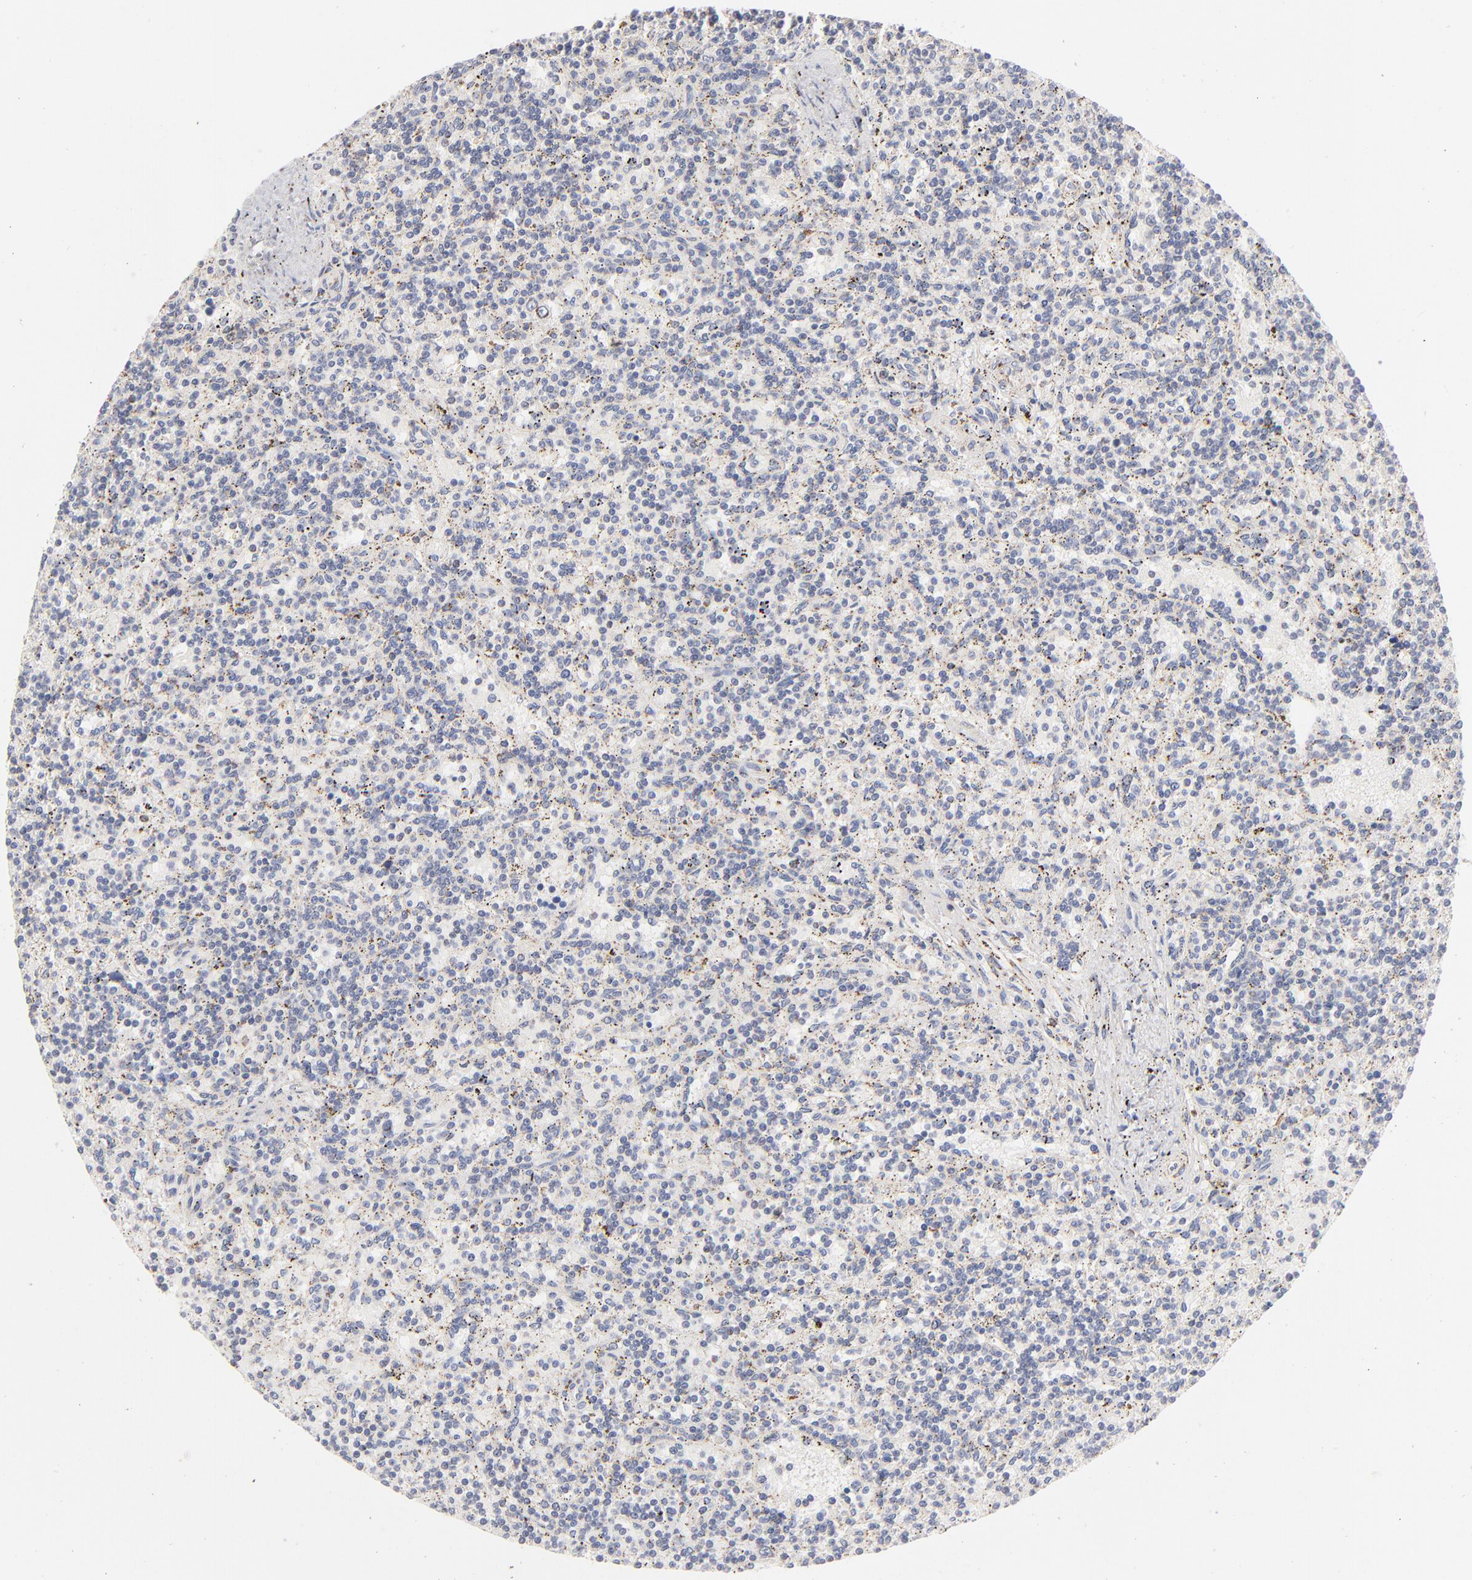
{"staining": {"intensity": "negative", "quantity": "none", "location": "none"}, "tissue": "lymphoma", "cell_type": "Tumor cells", "image_type": "cancer", "snomed": [{"axis": "morphology", "description": "Malignant lymphoma, non-Hodgkin's type, Low grade"}, {"axis": "topography", "description": "Spleen"}], "caption": "This is a photomicrograph of immunohistochemistry (IHC) staining of lymphoma, which shows no expression in tumor cells.", "gene": "MRPL58", "patient": {"sex": "male", "age": 73}}